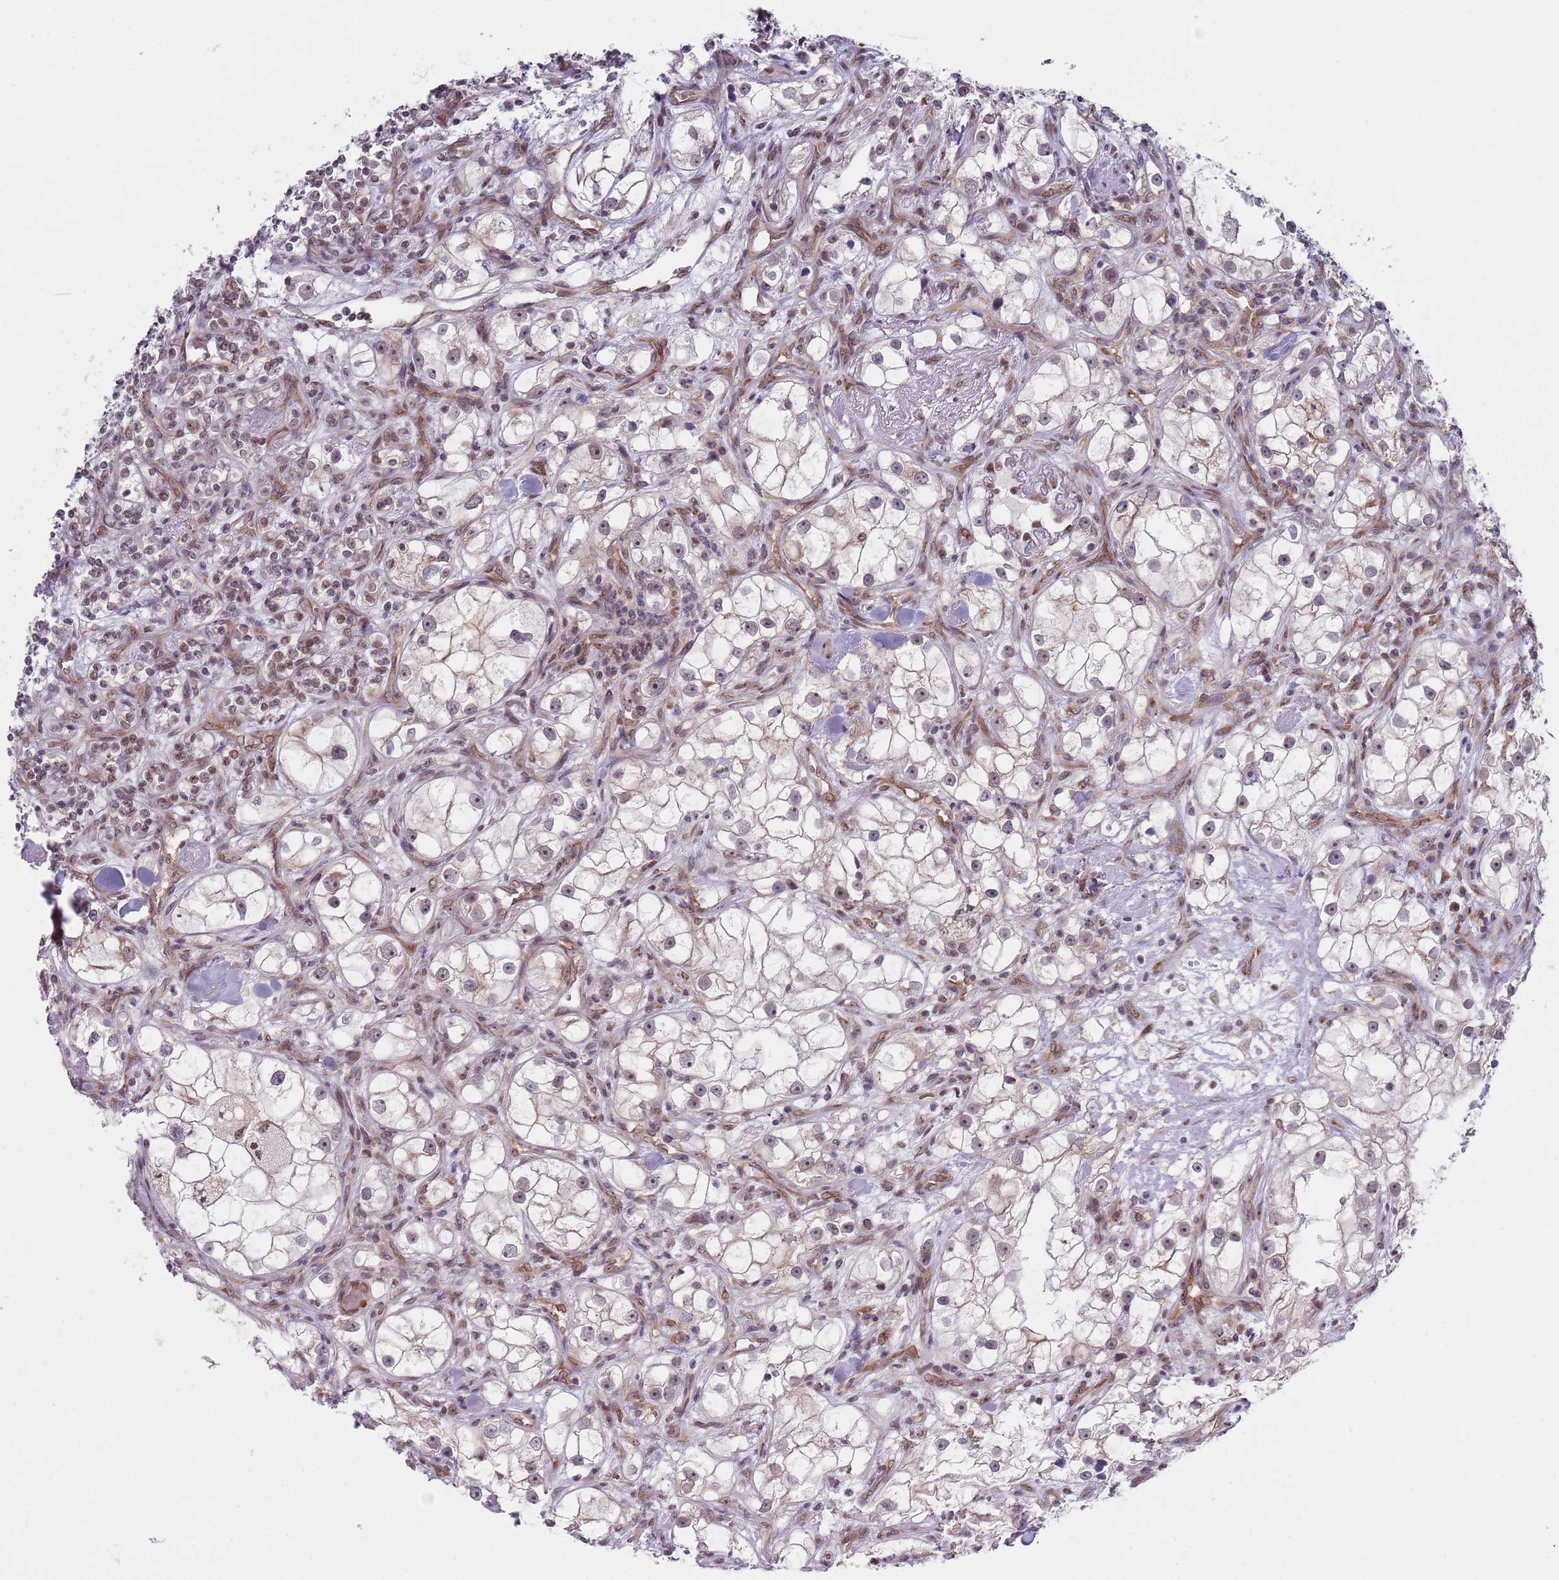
{"staining": {"intensity": "moderate", "quantity": "25%-75%", "location": "nuclear"}, "tissue": "renal cancer", "cell_type": "Tumor cells", "image_type": "cancer", "snomed": [{"axis": "morphology", "description": "Adenocarcinoma, NOS"}, {"axis": "topography", "description": "Kidney"}], "caption": "A medium amount of moderate nuclear positivity is identified in about 25%-75% of tumor cells in renal cancer tissue.", "gene": "SLC25A32", "patient": {"sex": "male", "age": 77}}